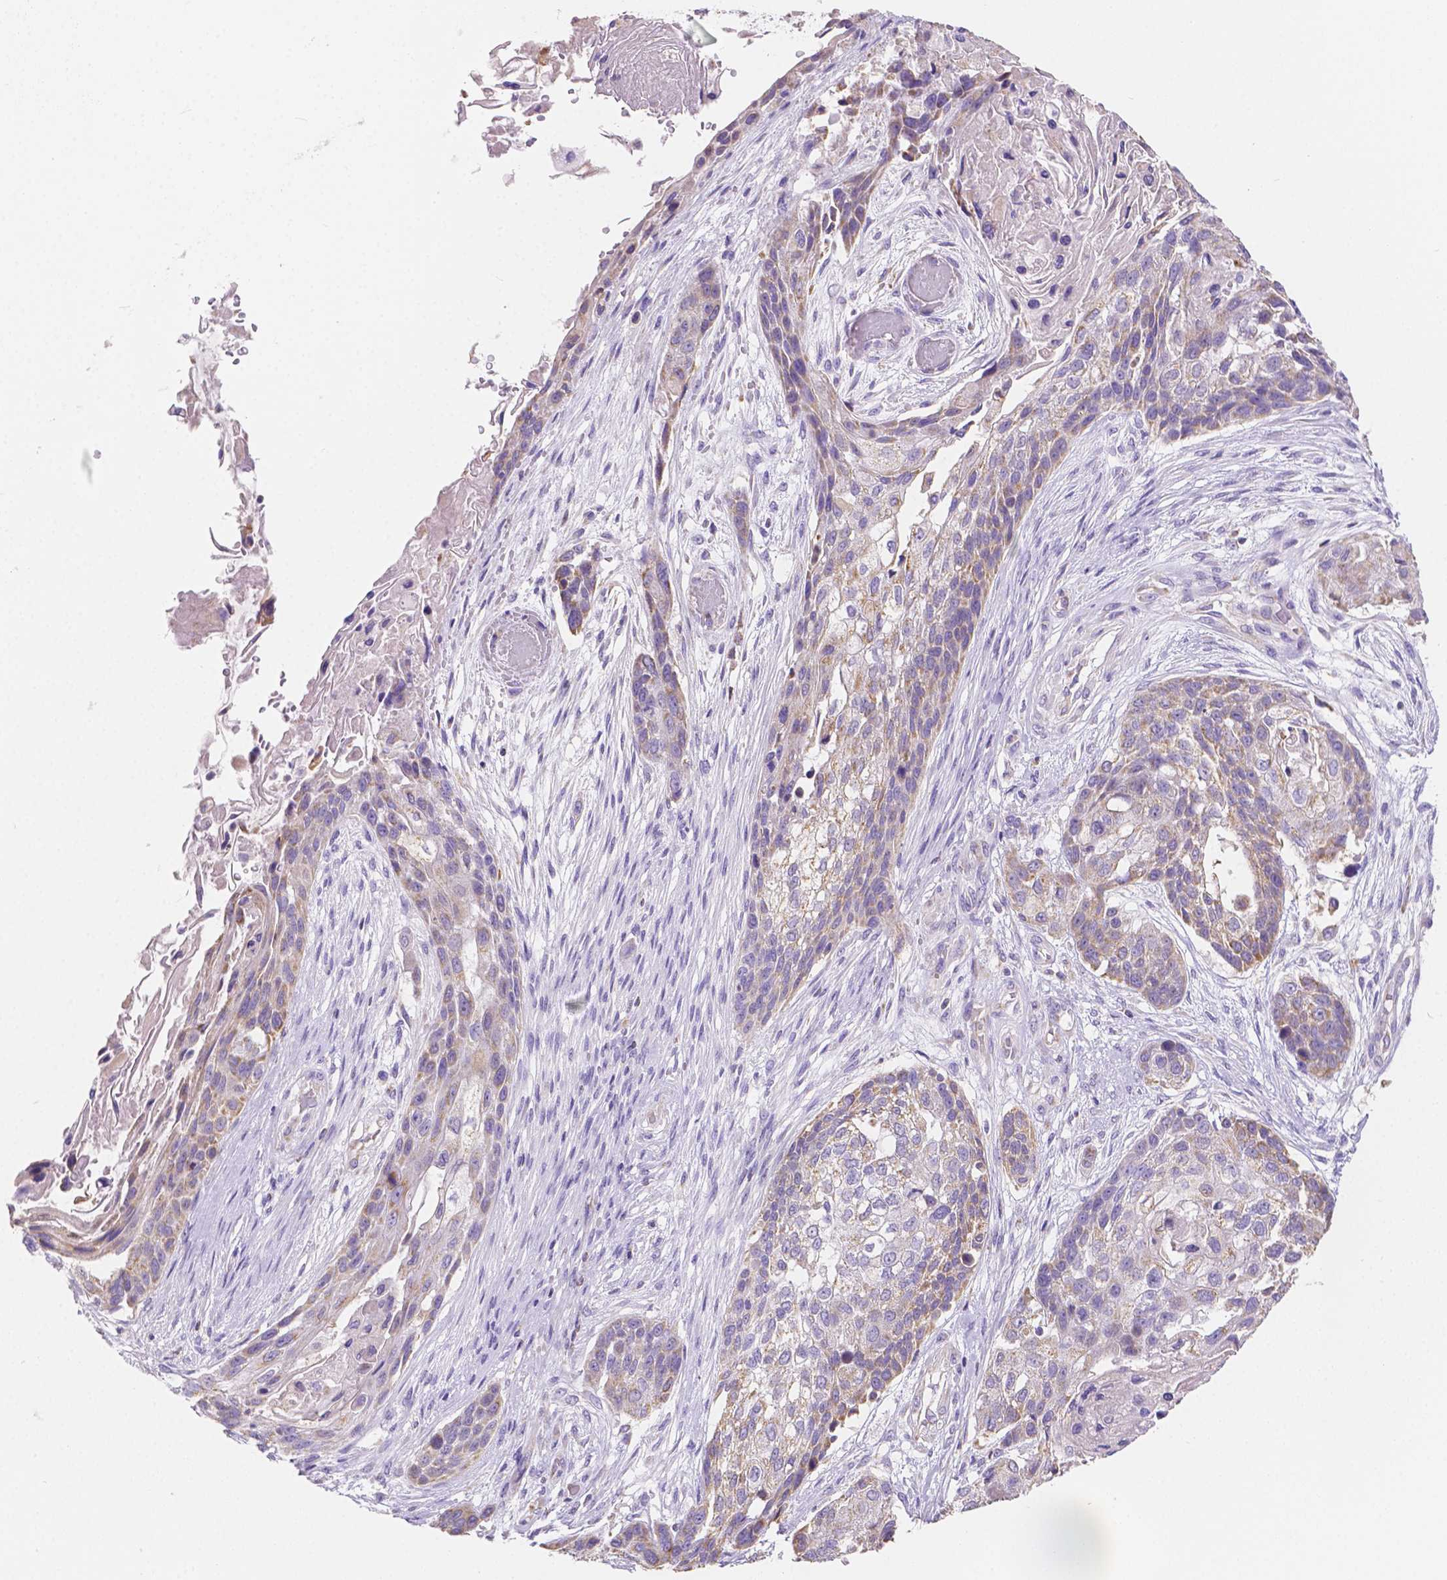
{"staining": {"intensity": "weak", "quantity": "25%-75%", "location": "cytoplasmic/membranous"}, "tissue": "lung cancer", "cell_type": "Tumor cells", "image_type": "cancer", "snomed": [{"axis": "morphology", "description": "Squamous cell carcinoma, NOS"}, {"axis": "topography", "description": "Lung"}], "caption": "A low amount of weak cytoplasmic/membranous expression is present in approximately 25%-75% of tumor cells in lung squamous cell carcinoma tissue.", "gene": "TMEM130", "patient": {"sex": "male", "age": 69}}